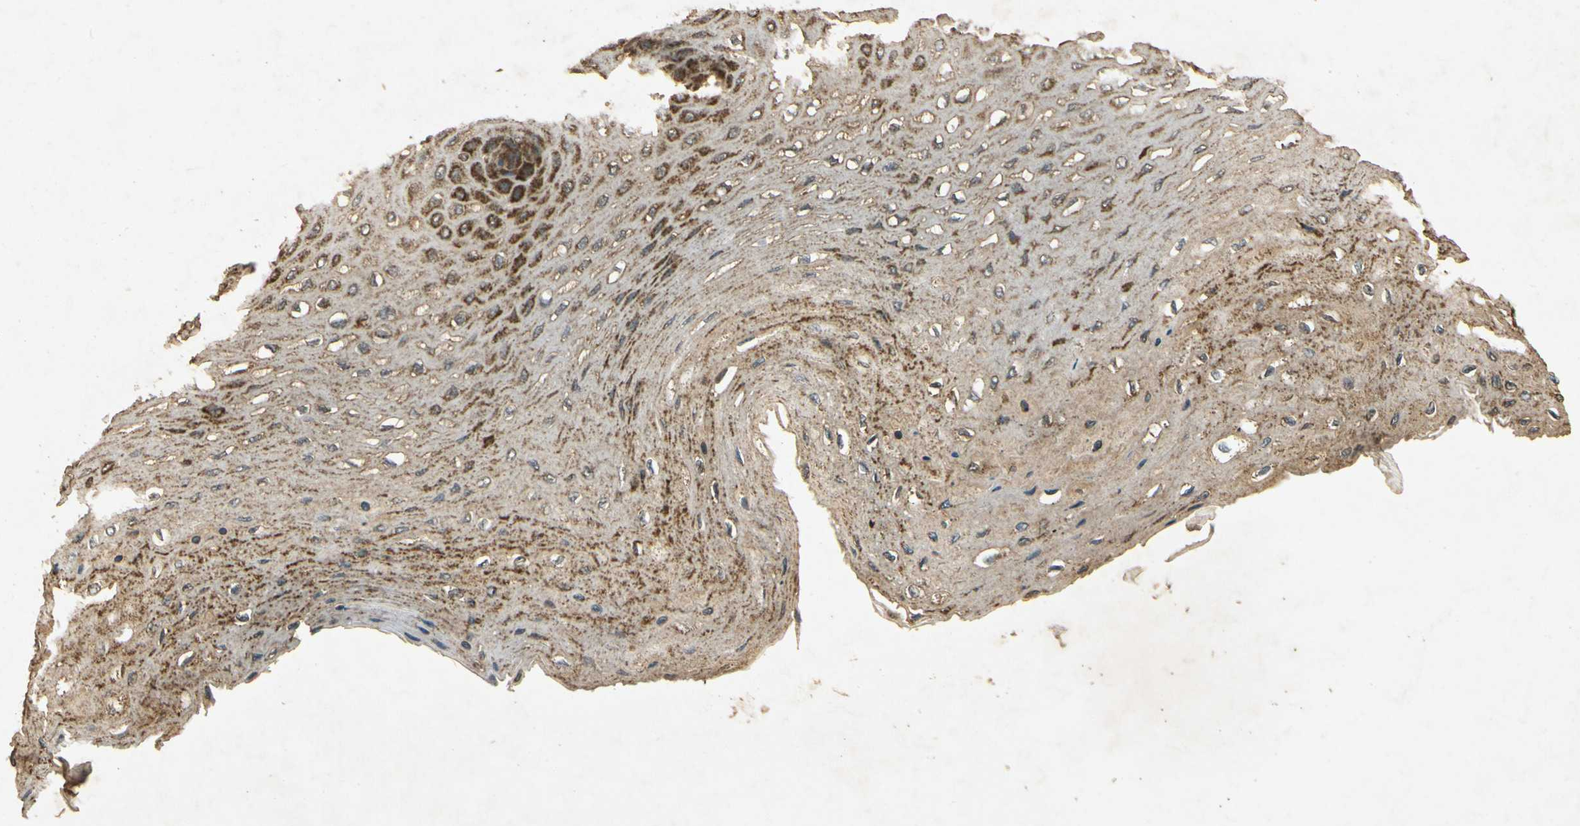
{"staining": {"intensity": "moderate", "quantity": "25%-75%", "location": "cytoplasmic/membranous"}, "tissue": "esophagus", "cell_type": "Squamous epithelial cells", "image_type": "normal", "snomed": [{"axis": "morphology", "description": "Normal tissue, NOS"}, {"axis": "topography", "description": "Esophagus"}], "caption": "High-magnification brightfield microscopy of benign esophagus stained with DAB (brown) and counterstained with hematoxylin (blue). squamous epithelial cells exhibit moderate cytoplasmic/membranous positivity is present in about25%-75% of cells.", "gene": "PRDX3", "patient": {"sex": "female", "age": 72}}